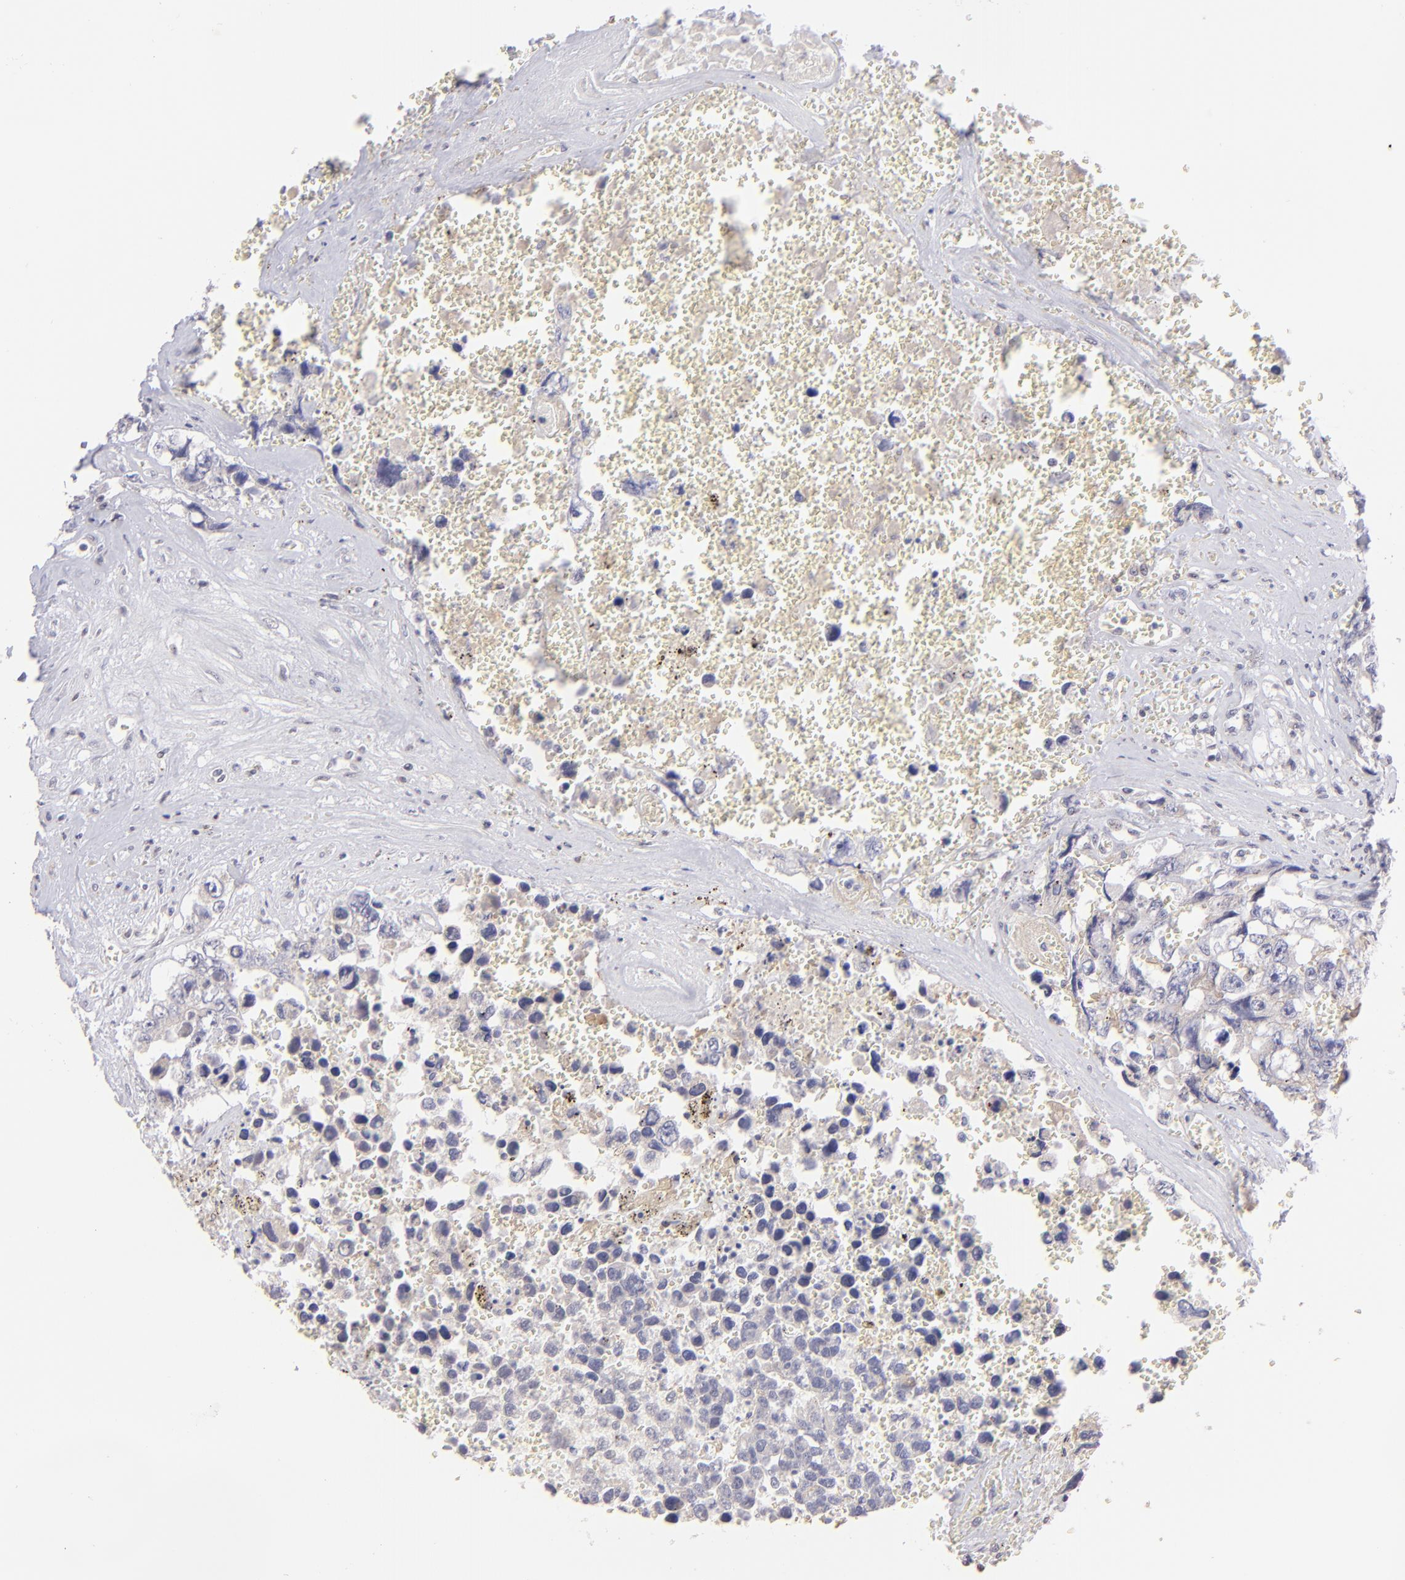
{"staining": {"intensity": "negative", "quantity": "none", "location": "none"}, "tissue": "testis cancer", "cell_type": "Tumor cells", "image_type": "cancer", "snomed": [{"axis": "morphology", "description": "Carcinoma, Embryonal, NOS"}, {"axis": "topography", "description": "Testis"}], "caption": "Image shows no significant protein positivity in tumor cells of testis embryonal carcinoma.", "gene": "MAGEA1", "patient": {"sex": "male", "age": 31}}